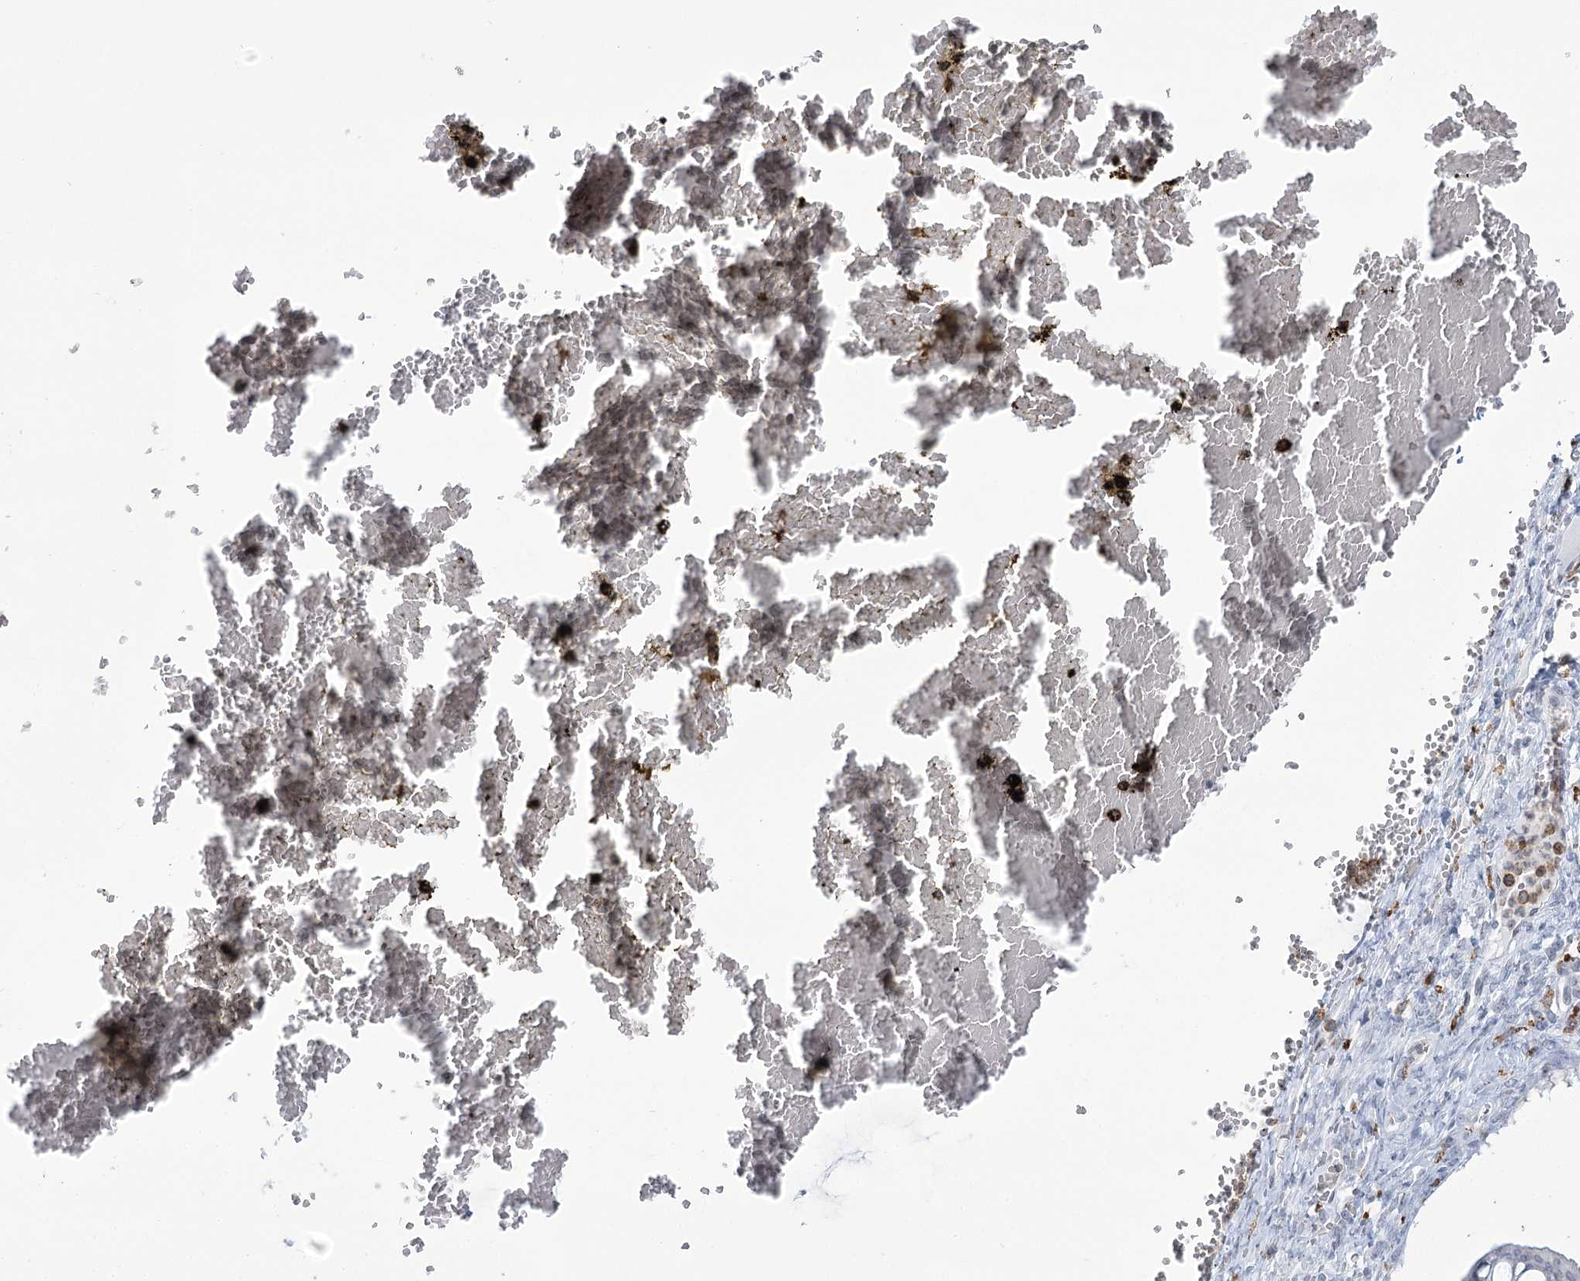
{"staining": {"intensity": "negative", "quantity": "none", "location": "none"}, "tissue": "ovarian cancer", "cell_type": "Tumor cells", "image_type": "cancer", "snomed": [{"axis": "morphology", "description": "Cystadenocarcinoma, mucinous, NOS"}, {"axis": "topography", "description": "Ovary"}], "caption": "Immunohistochemistry (IHC) histopathology image of neoplastic tissue: human ovarian cancer stained with DAB (3,3'-diaminobenzidine) exhibits no significant protein expression in tumor cells. The staining was performed using DAB to visualize the protein expression in brown, while the nuclei were stained in blue with hematoxylin (Magnification: 20x).", "gene": "C11orf1", "patient": {"sex": "female", "age": 73}}